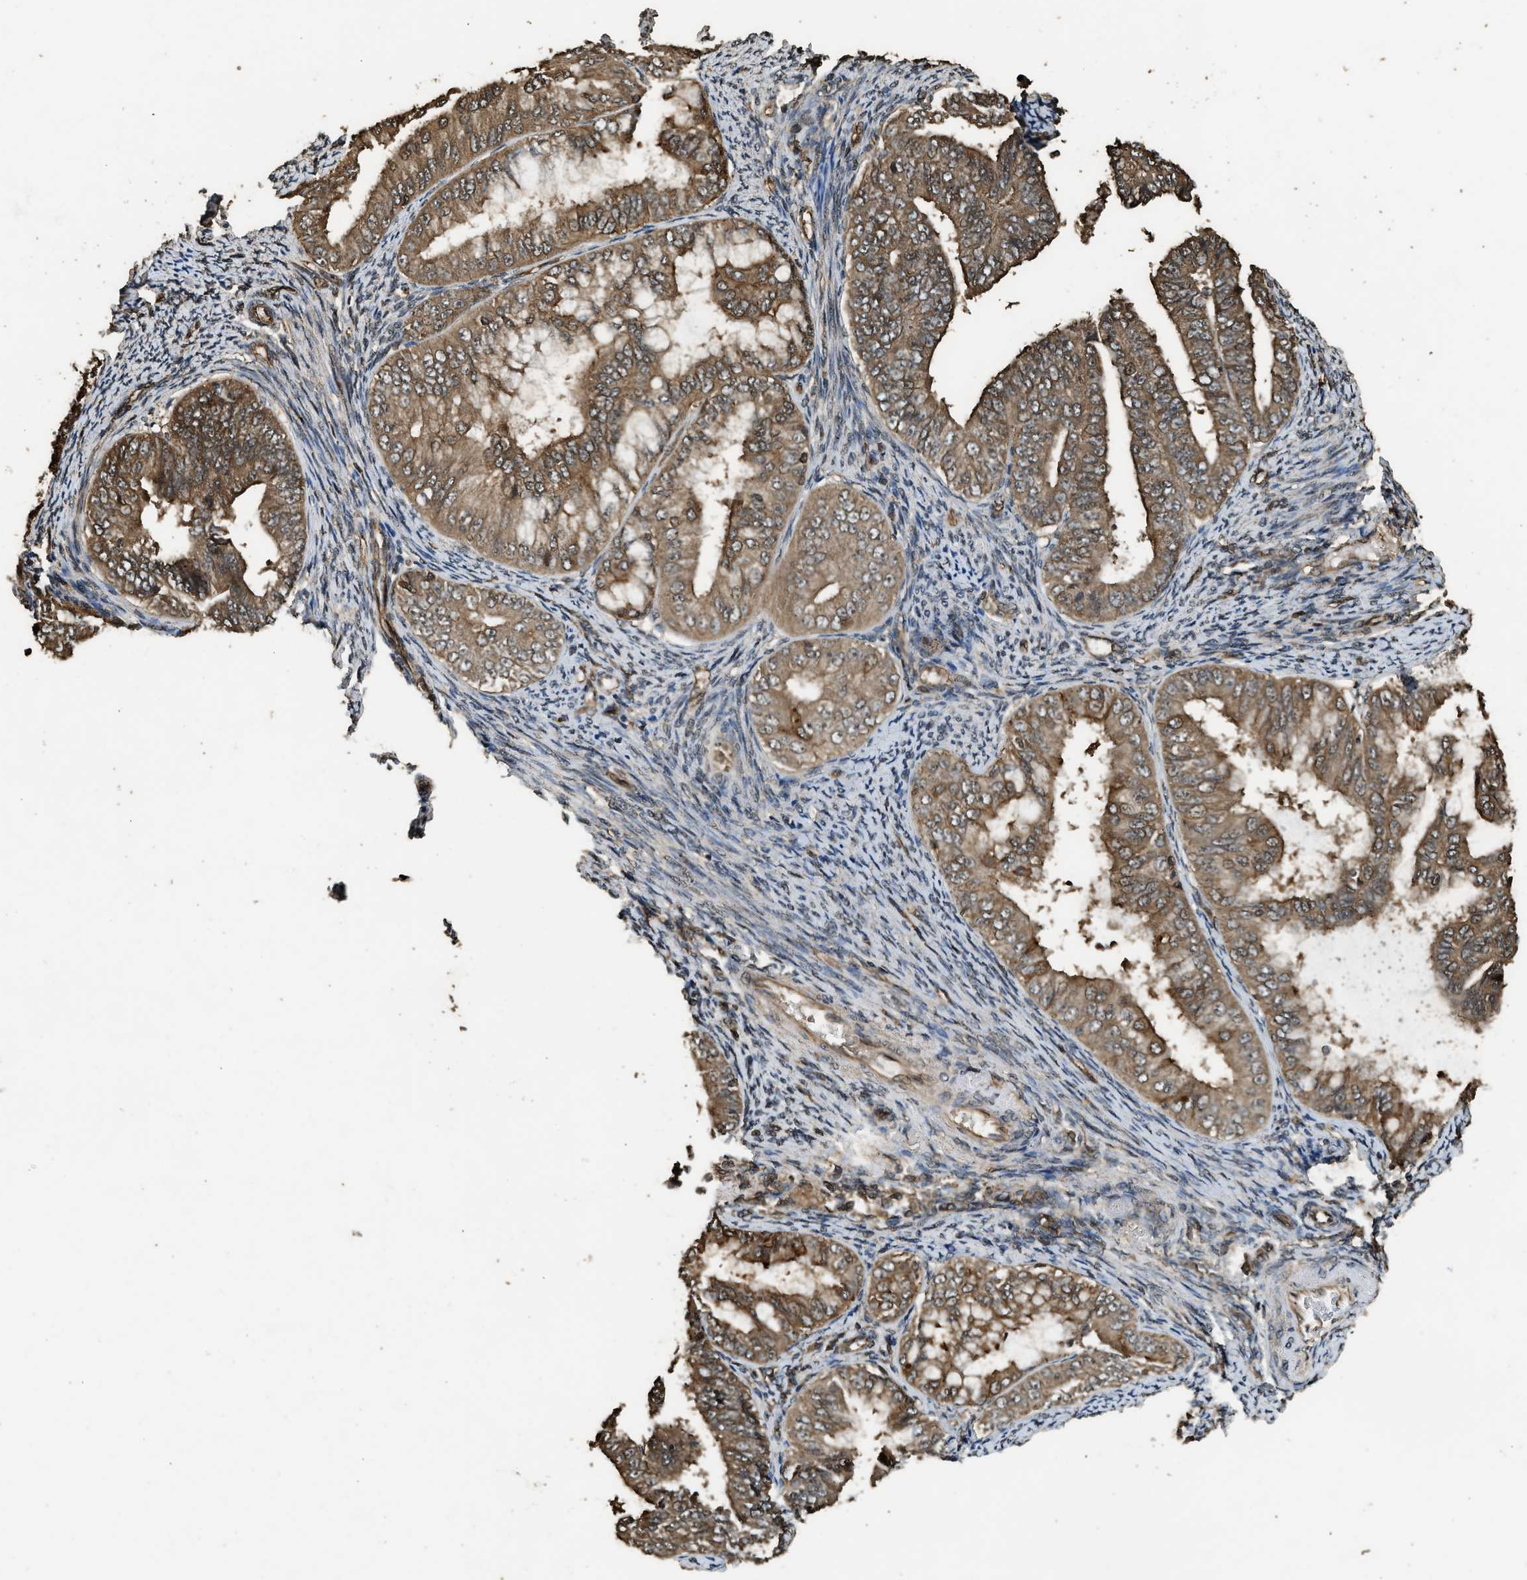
{"staining": {"intensity": "moderate", "quantity": ">75%", "location": "cytoplasmic/membranous"}, "tissue": "endometrial cancer", "cell_type": "Tumor cells", "image_type": "cancer", "snomed": [{"axis": "morphology", "description": "Adenocarcinoma, NOS"}, {"axis": "topography", "description": "Endometrium"}], "caption": "Human endometrial cancer (adenocarcinoma) stained with a protein marker shows moderate staining in tumor cells.", "gene": "MYBL2", "patient": {"sex": "female", "age": 63}}